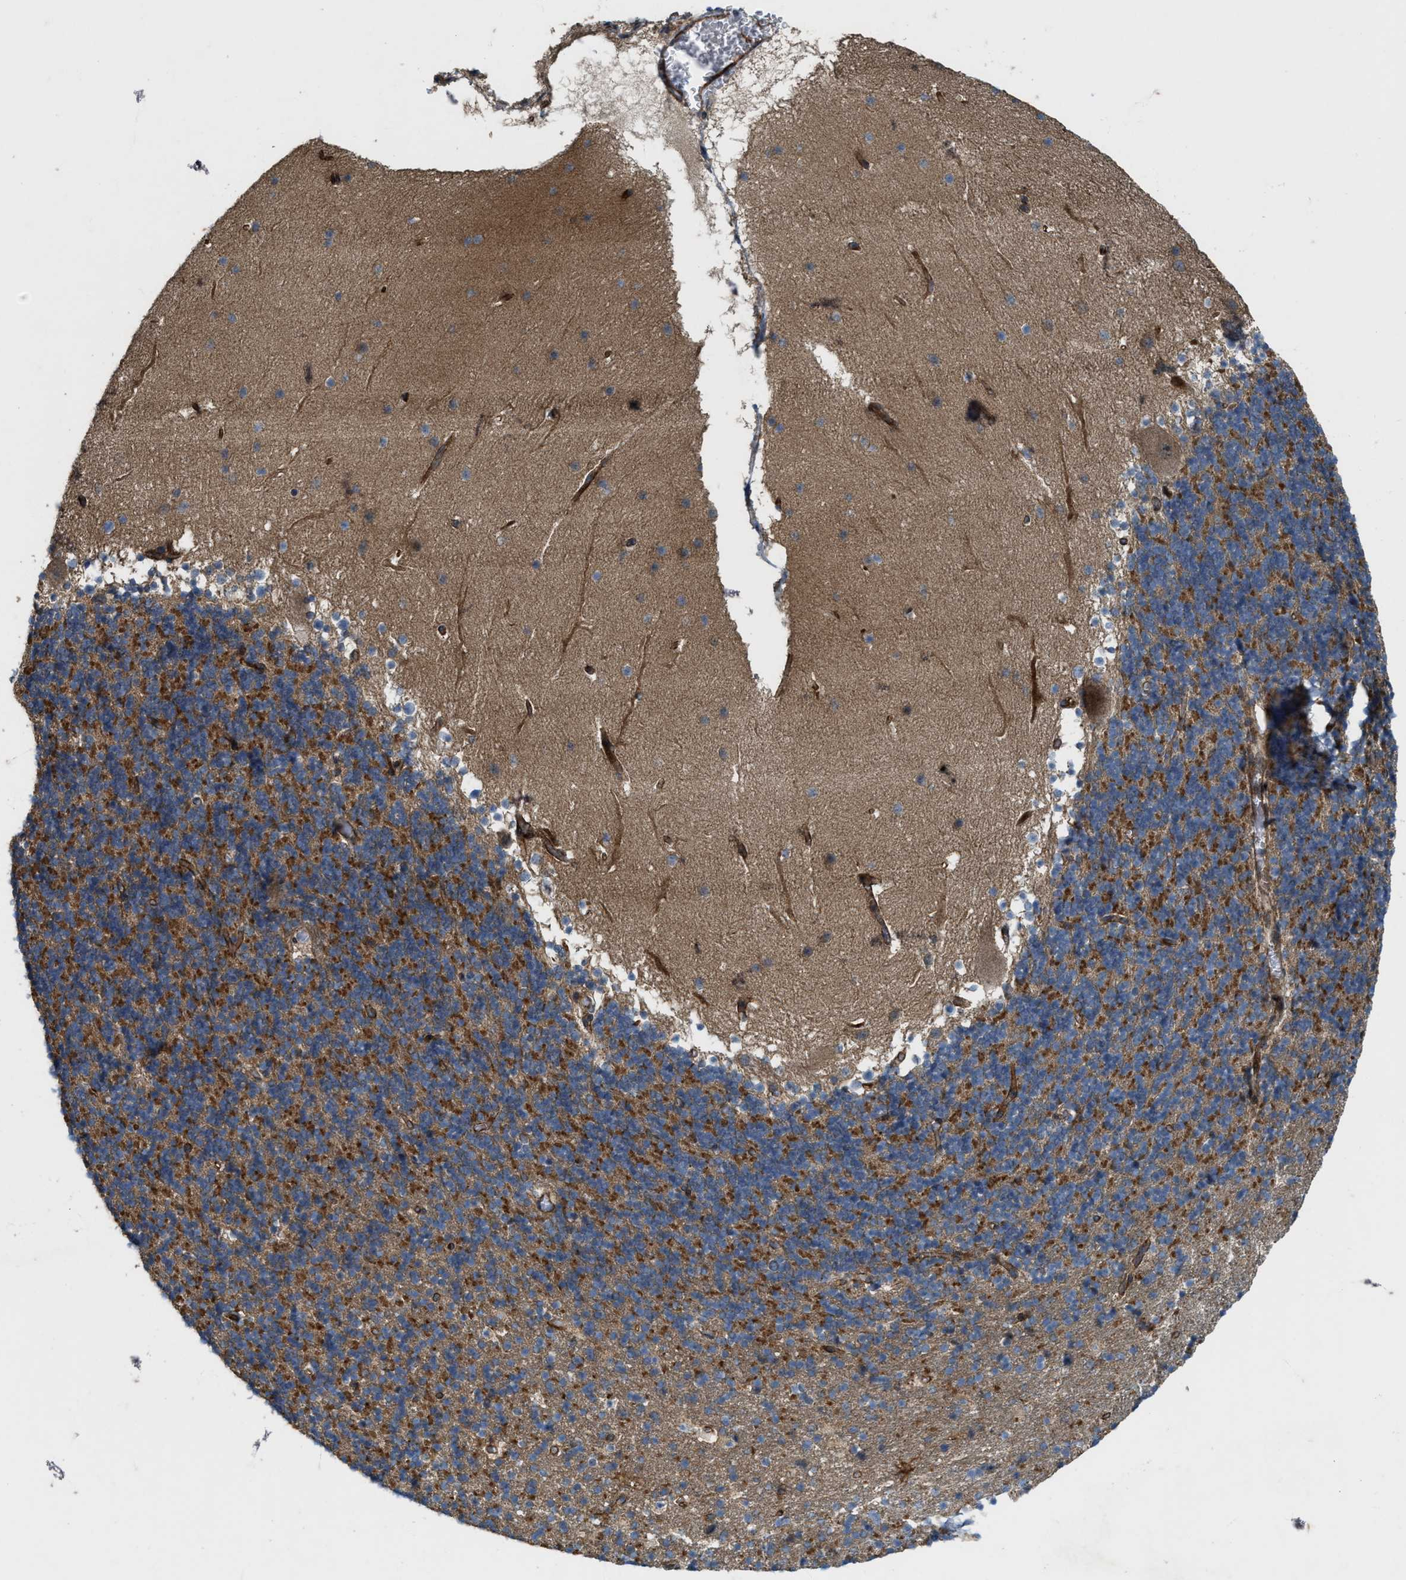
{"staining": {"intensity": "strong", "quantity": "<25%", "location": "cytoplasmic/membranous"}, "tissue": "cerebellum", "cell_type": "Cells in granular layer", "image_type": "normal", "snomed": [{"axis": "morphology", "description": "Normal tissue, NOS"}, {"axis": "topography", "description": "Cerebellum"}], "caption": "Immunohistochemistry of benign cerebellum exhibits medium levels of strong cytoplasmic/membranous expression in approximately <25% of cells in granular layer.", "gene": "LRRC72", "patient": {"sex": "male", "age": 45}}